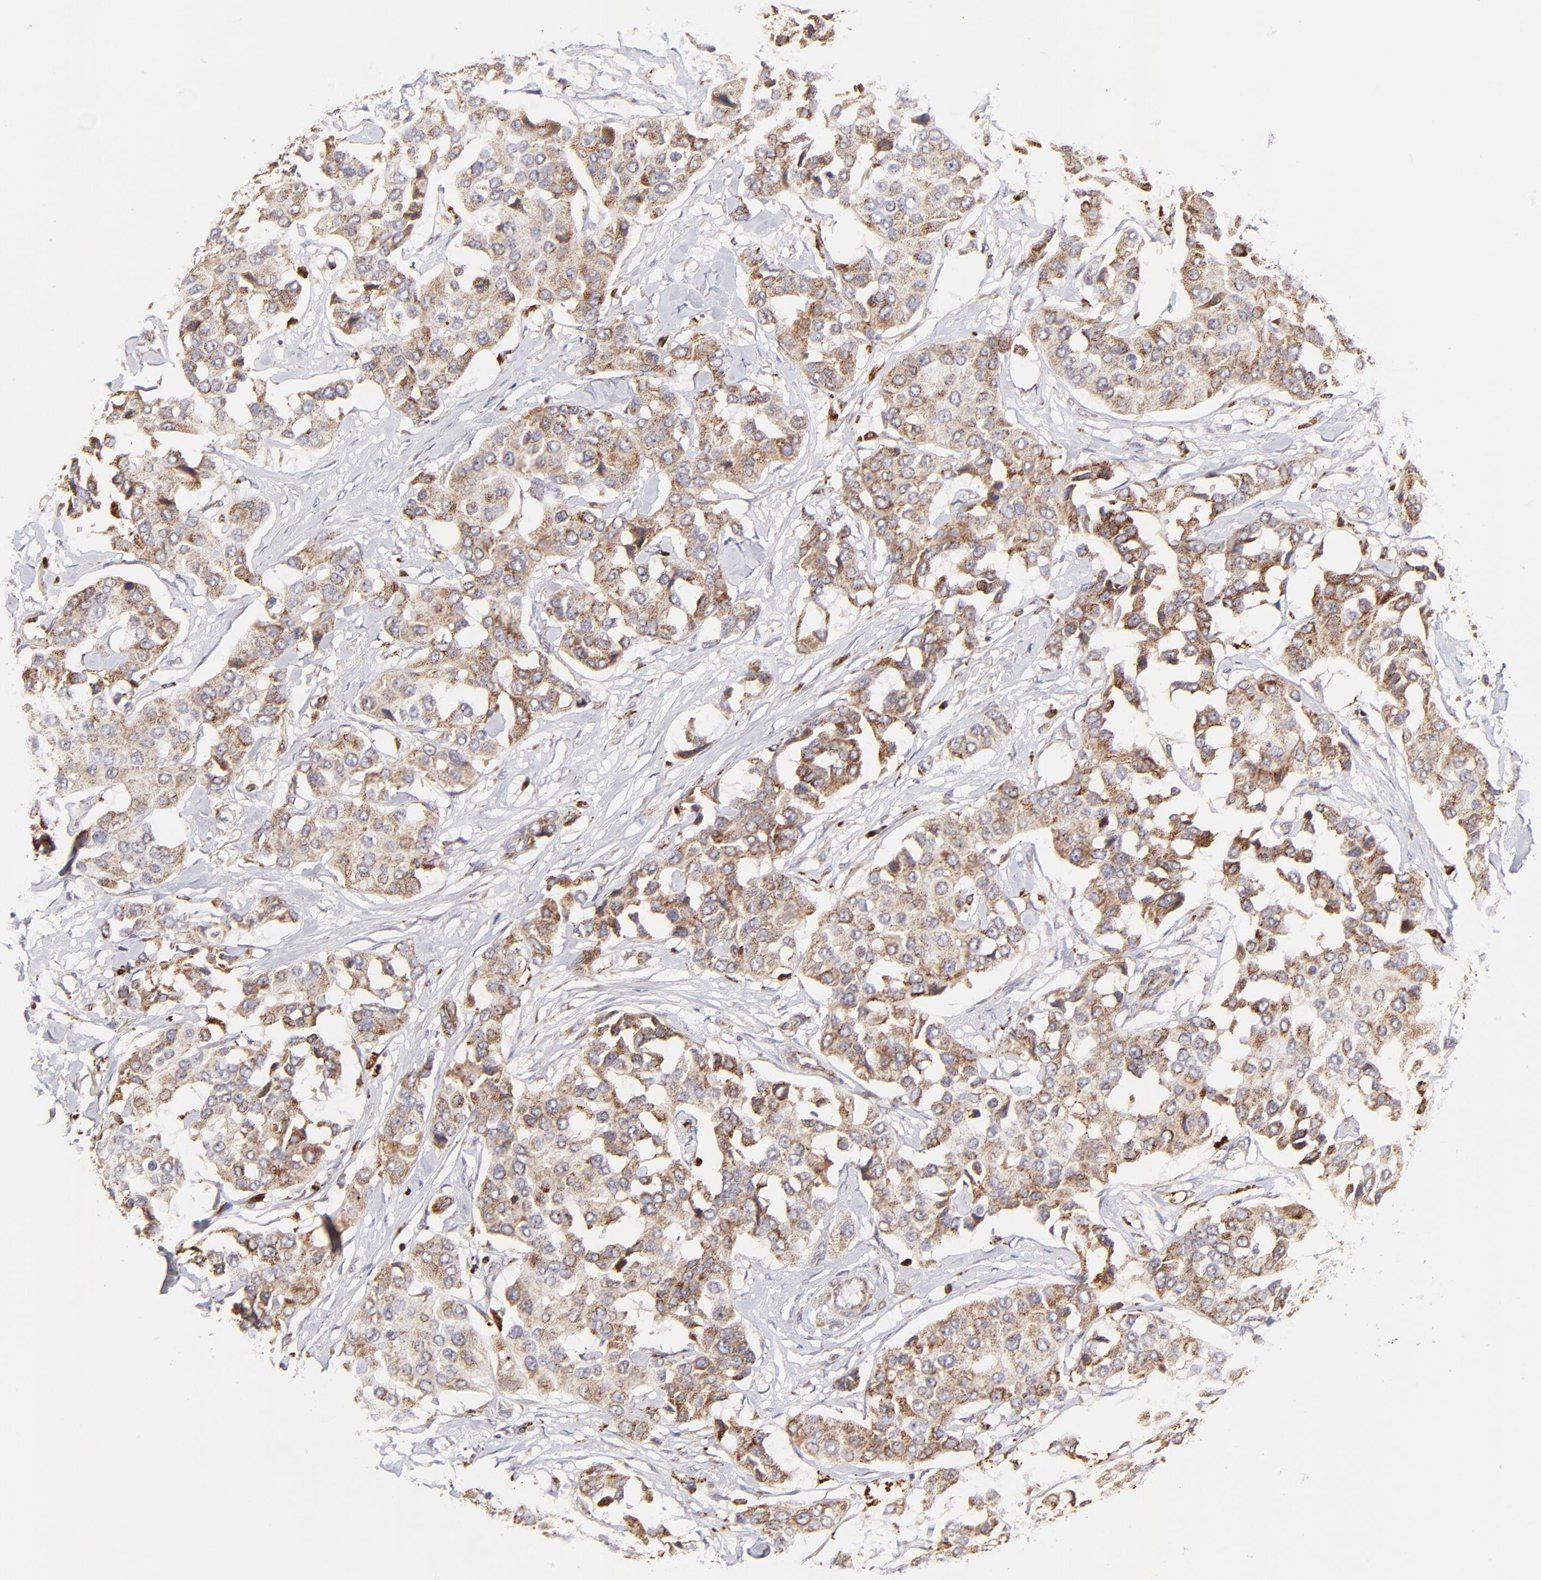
{"staining": {"intensity": "moderate", "quantity": ">75%", "location": "cytoplasmic/membranous"}, "tissue": "breast cancer", "cell_type": "Tumor cells", "image_type": "cancer", "snomed": [{"axis": "morphology", "description": "Duct carcinoma"}, {"axis": "topography", "description": "Breast"}], "caption": "Immunohistochemical staining of intraductal carcinoma (breast) reveals moderate cytoplasmic/membranous protein expression in approximately >75% of tumor cells.", "gene": "MAP2K7", "patient": {"sex": "female", "age": 80}}